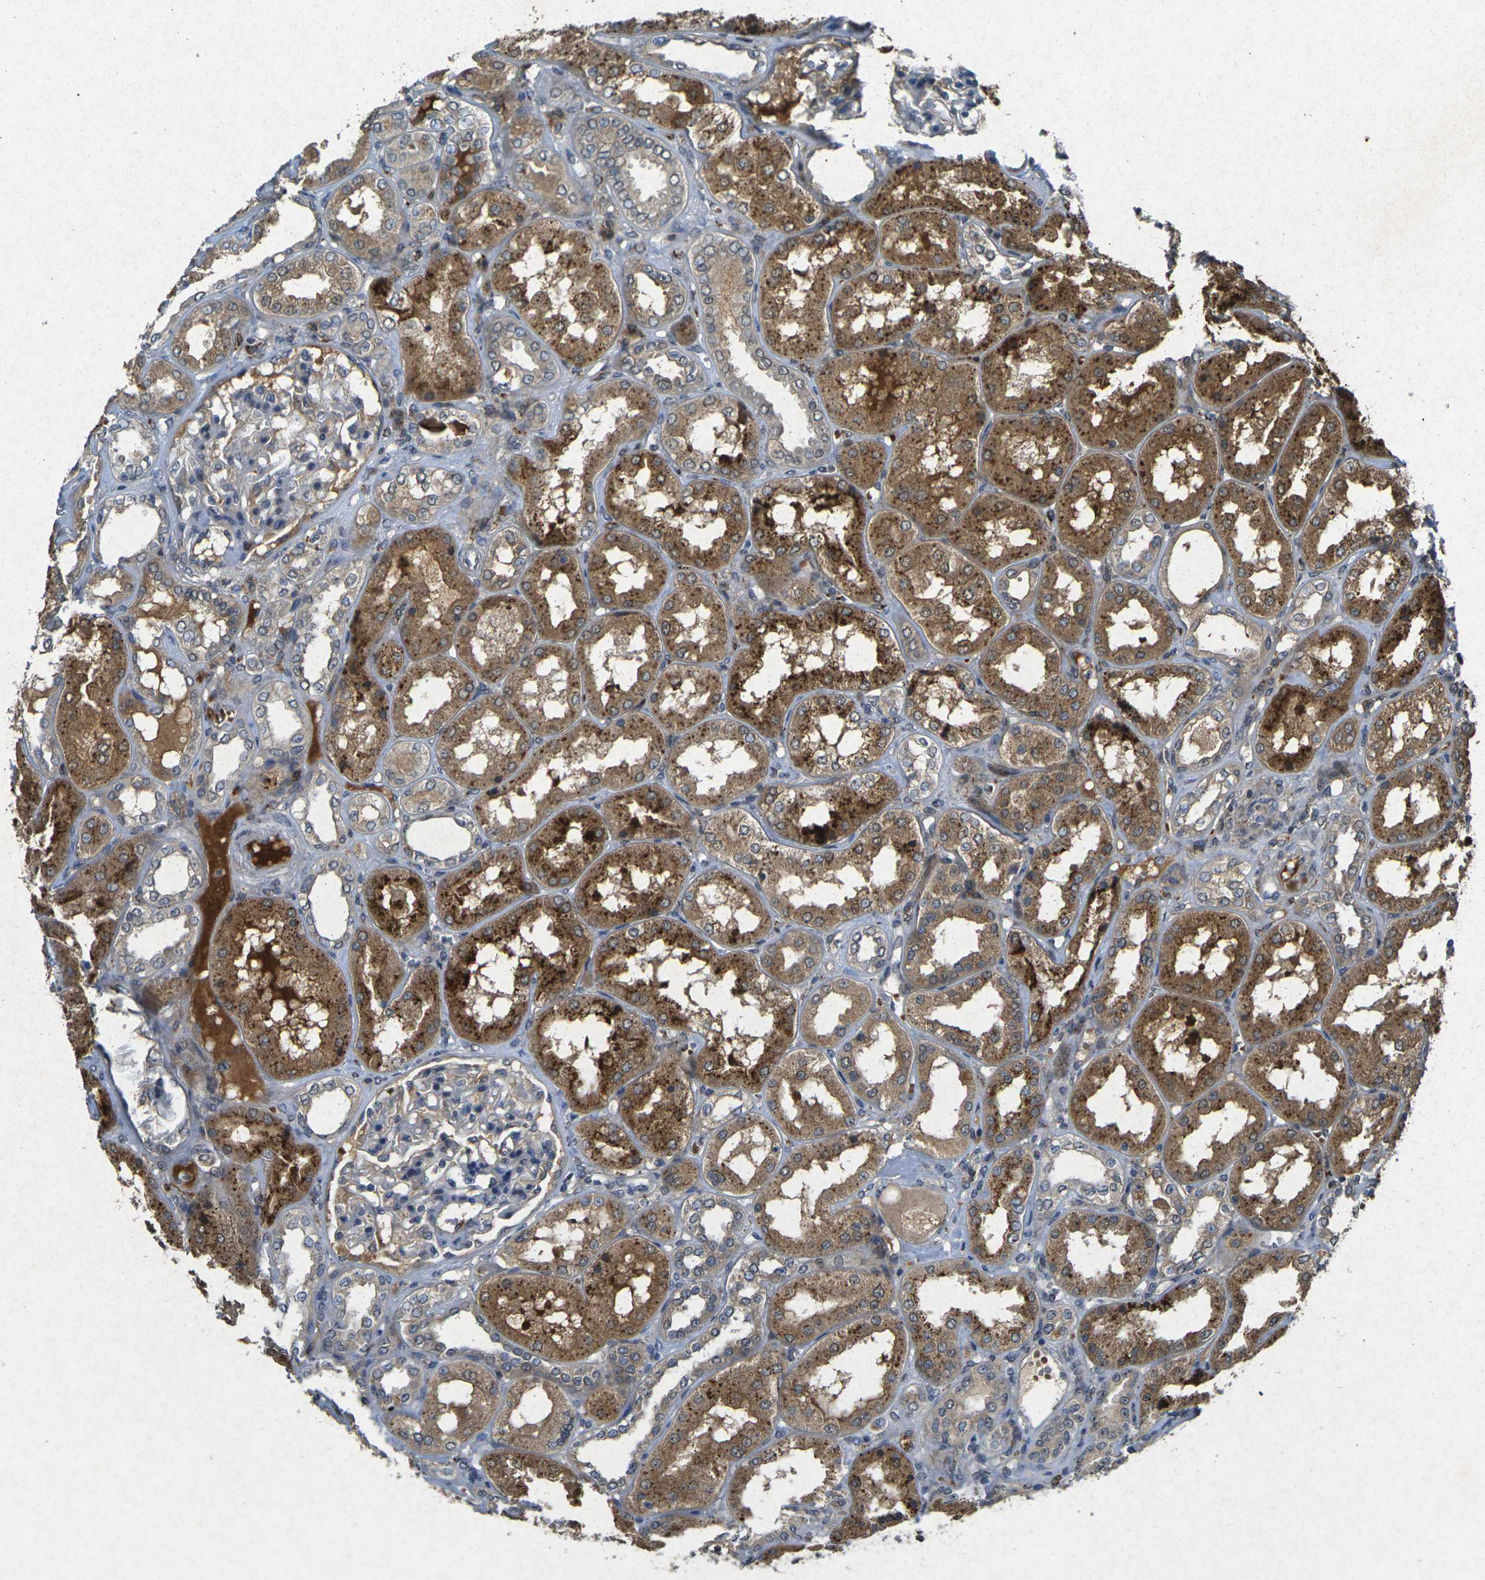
{"staining": {"intensity": "moderate", "quantity": "25%-75%", "location": "cytoplasmic/membranous"}, "tissue": "kidney", "cell_type": "Cells in glomeruli", "image_type": "normal", "snomed": [{"axis": "morphology", "description": "Normal tissue, NOS"}, {"axis": "topography", "description": "Kidney"}], "caption": "Unremarkable kidney exhibits moderate cytoplasmic/membranous staining in approximately 25%-75% of cells in glomeruli.", "gene": "RGMA", "patient": {"sex": "female", "age": 56}}